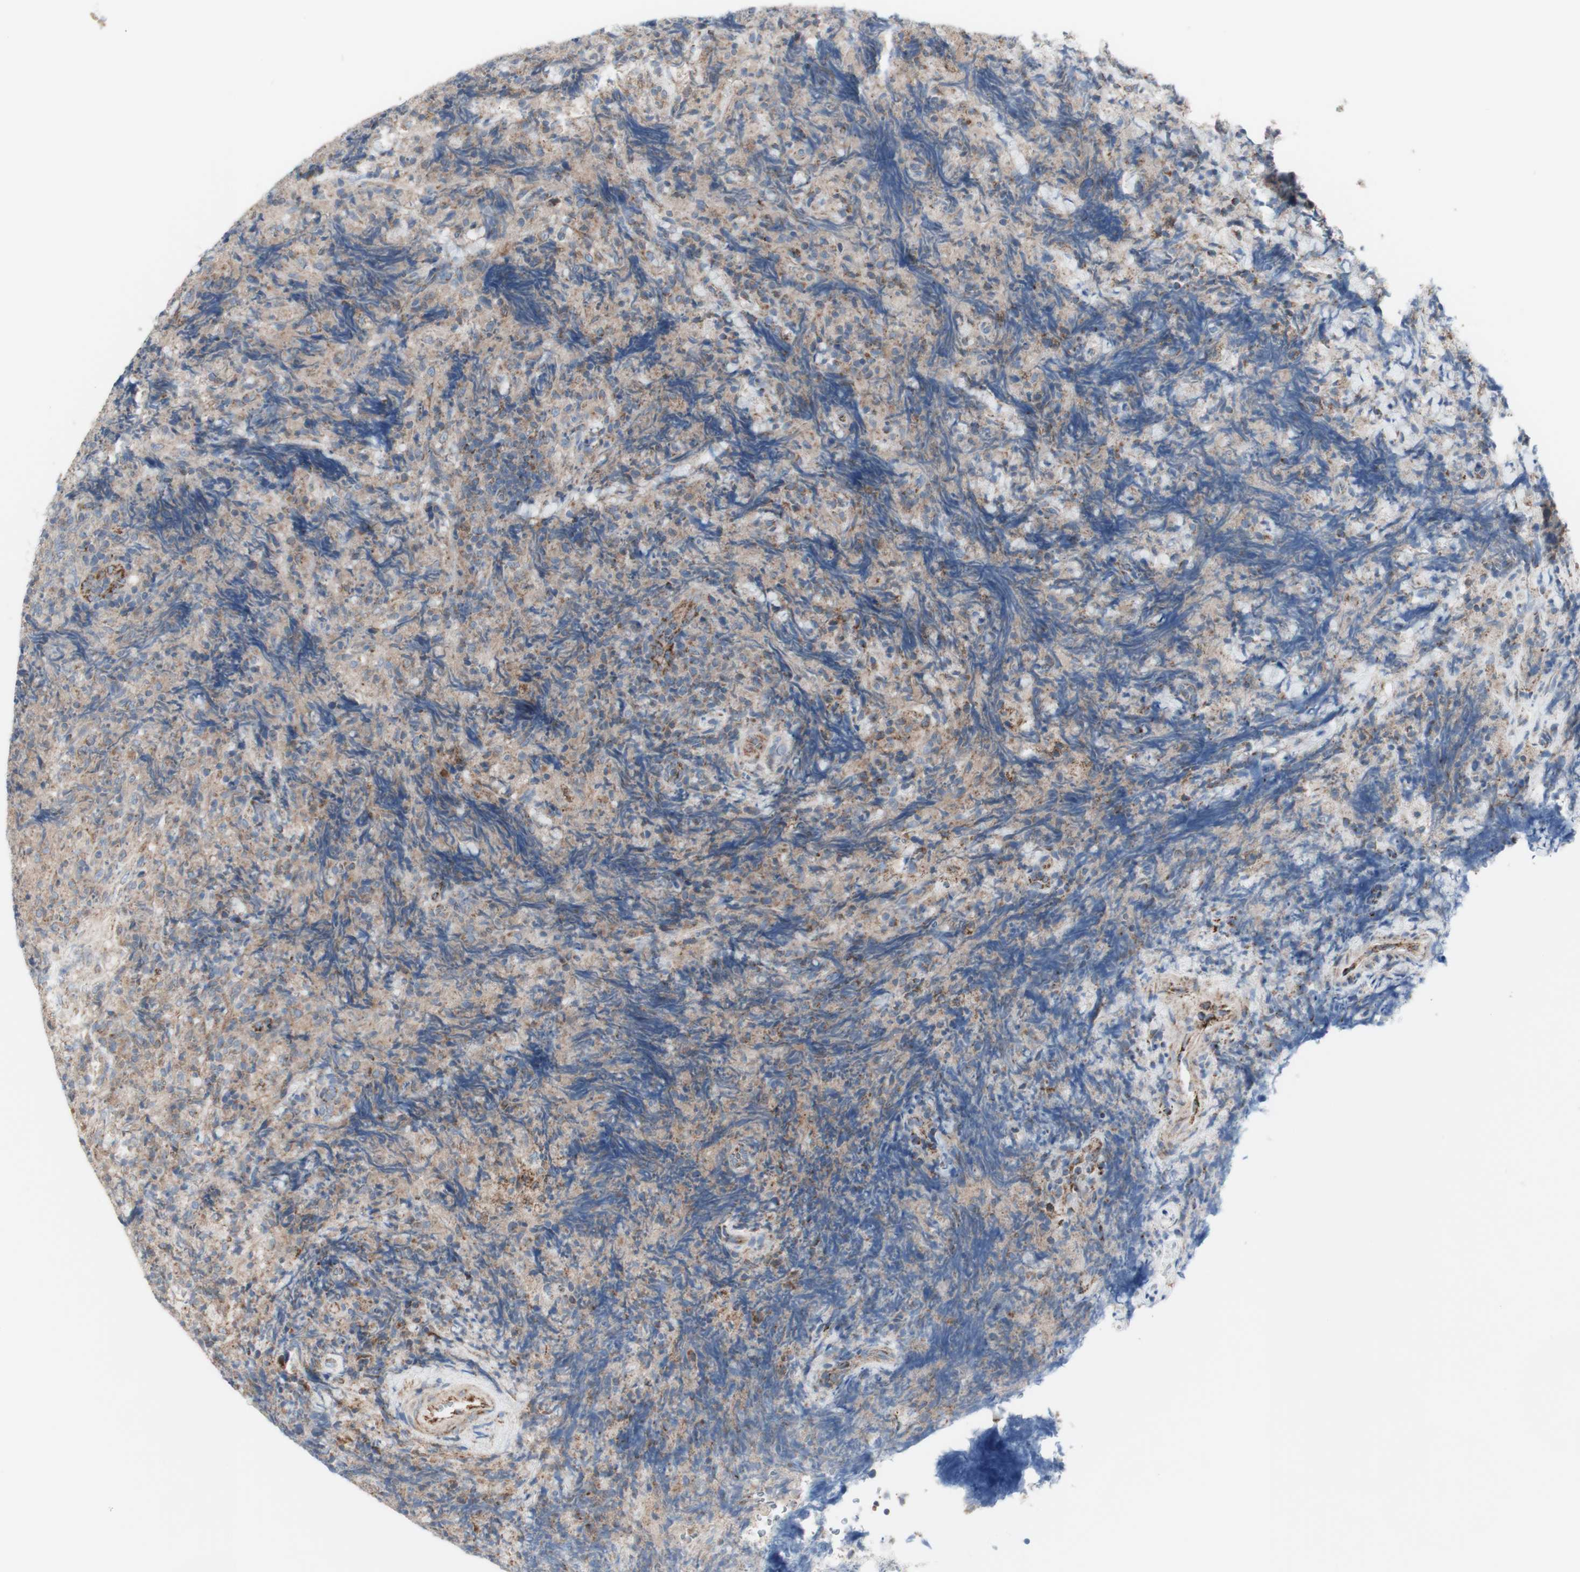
{"staining": {"intensity": "weak", "quantity": "25%-75%", "location": "cytoplasmic/membranous"}, "tissue": "lymphoma", "cell_type": "Tumor cells", "image_type": "cancer", "snomed": [{"axis": "morphology", "description": "Malignant lymphoma, non-Hodgkin's type, High grade"}, {"axis": "topography", "description": "Tonsil"}], "caption": "An immunohistochemistry image of neoplastic tissue is shown. Protein staining in brown labels weak cytoplasmic/membranous positivity in lymphoma within tumor cells.", "gene": "C3orf52", "patient": {"sex": "female", "age": 36}}